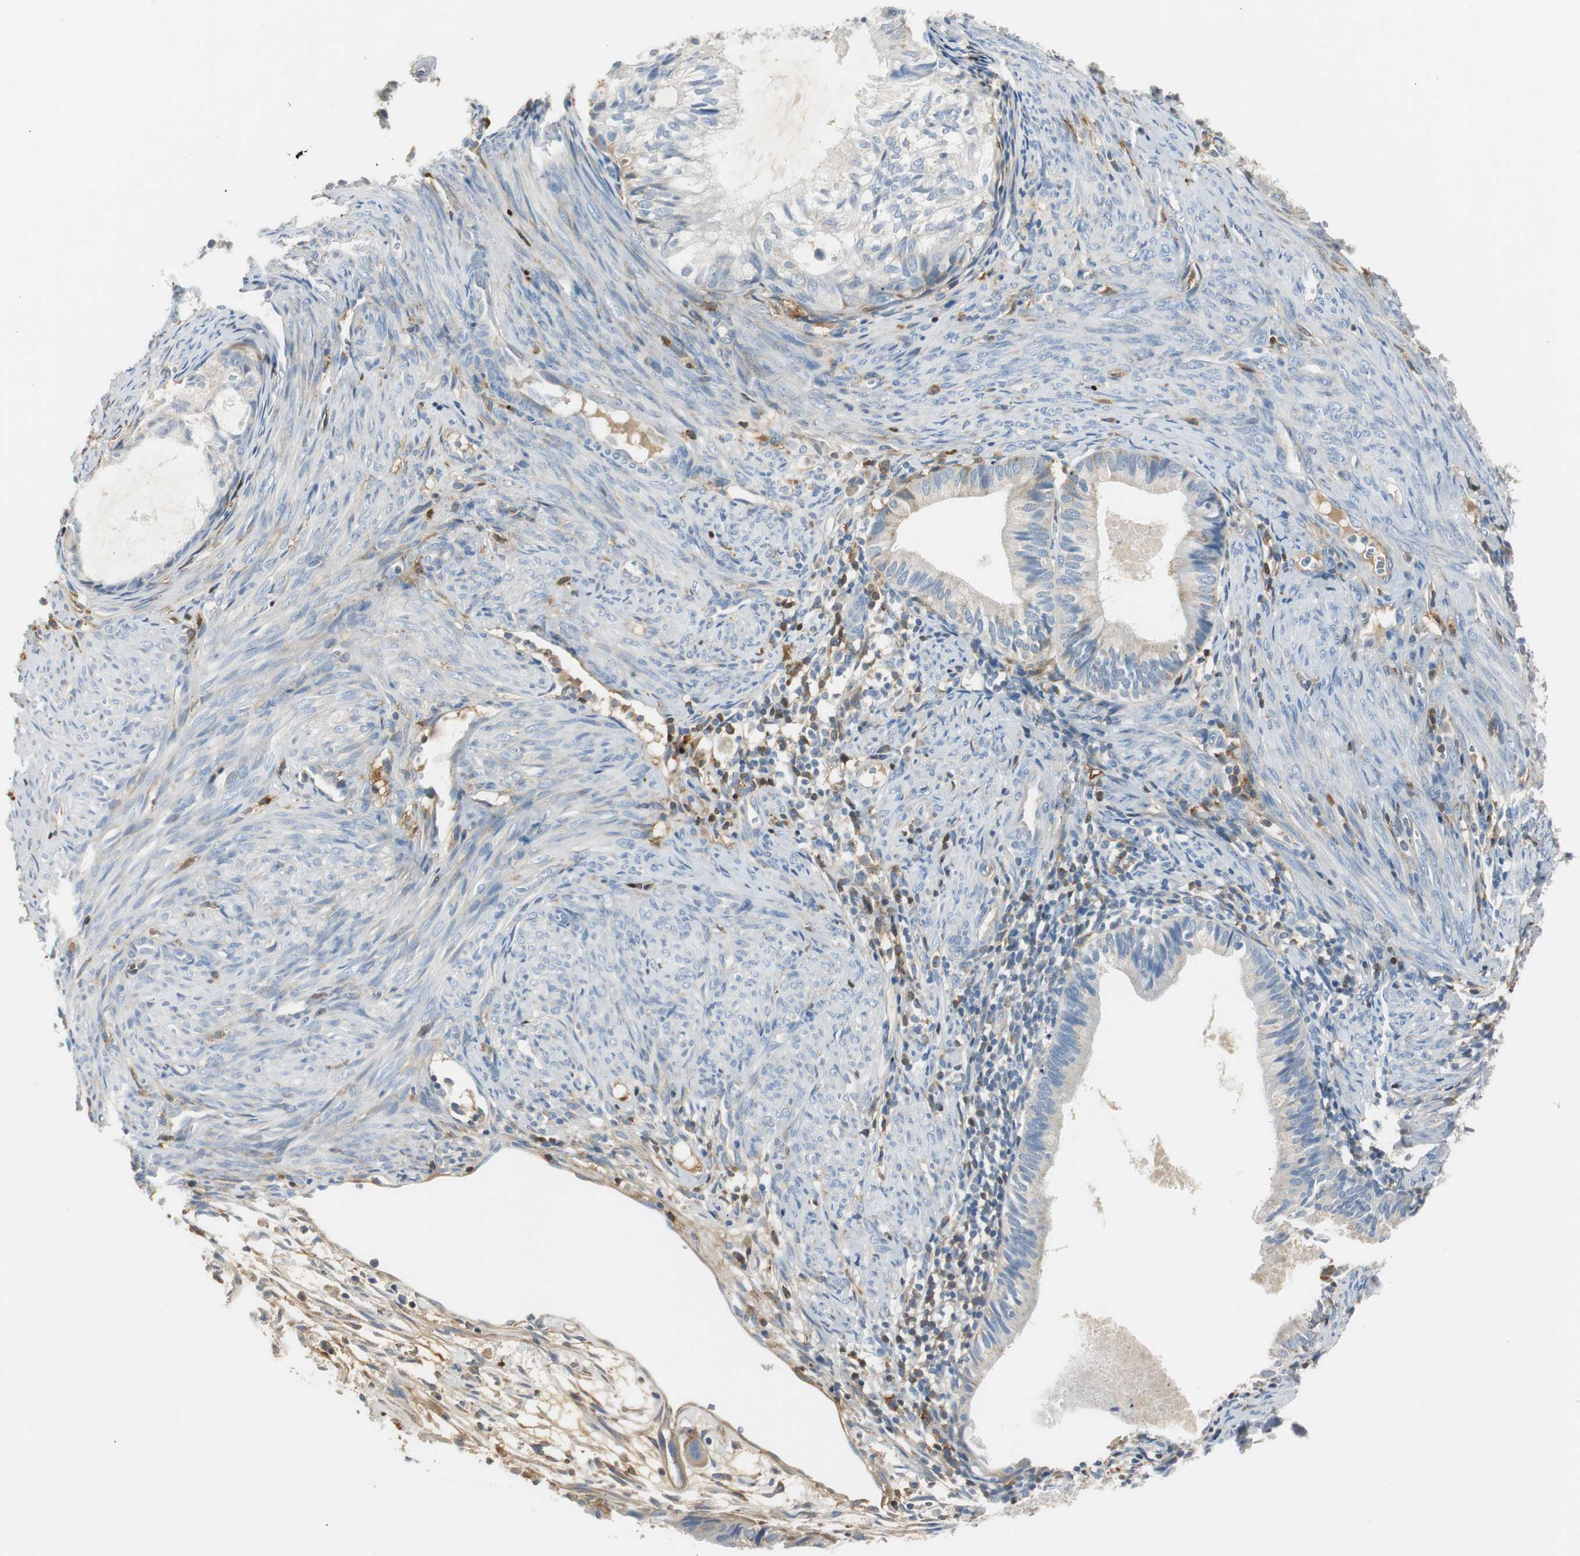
{"staining": {"intensity": "weak", "quantity": "25%-75%", "location": "cytoplasmic/membranous"}, "tissue": "cervical cancer", "cell_type": "Tumor cells", "image_type": "cancer", "snomed": [{"axis": "morphology", "description": "Normal tissue, NOS"}, {"axis": "morphology", "description": "Adenocarcinoma, NOS"}, {"axis": "topography", "description": "Cervix"}, {"axis": "topography", "description": "Endometrium"}], "caption": "A brown stain highlights weak cytoplasmic/membranous staining of a protein in cervical cancer (adenocarcinoma) tumor cells.", "gene": "SERPINF1", "patient": {"sex": "female", "age": 86}}